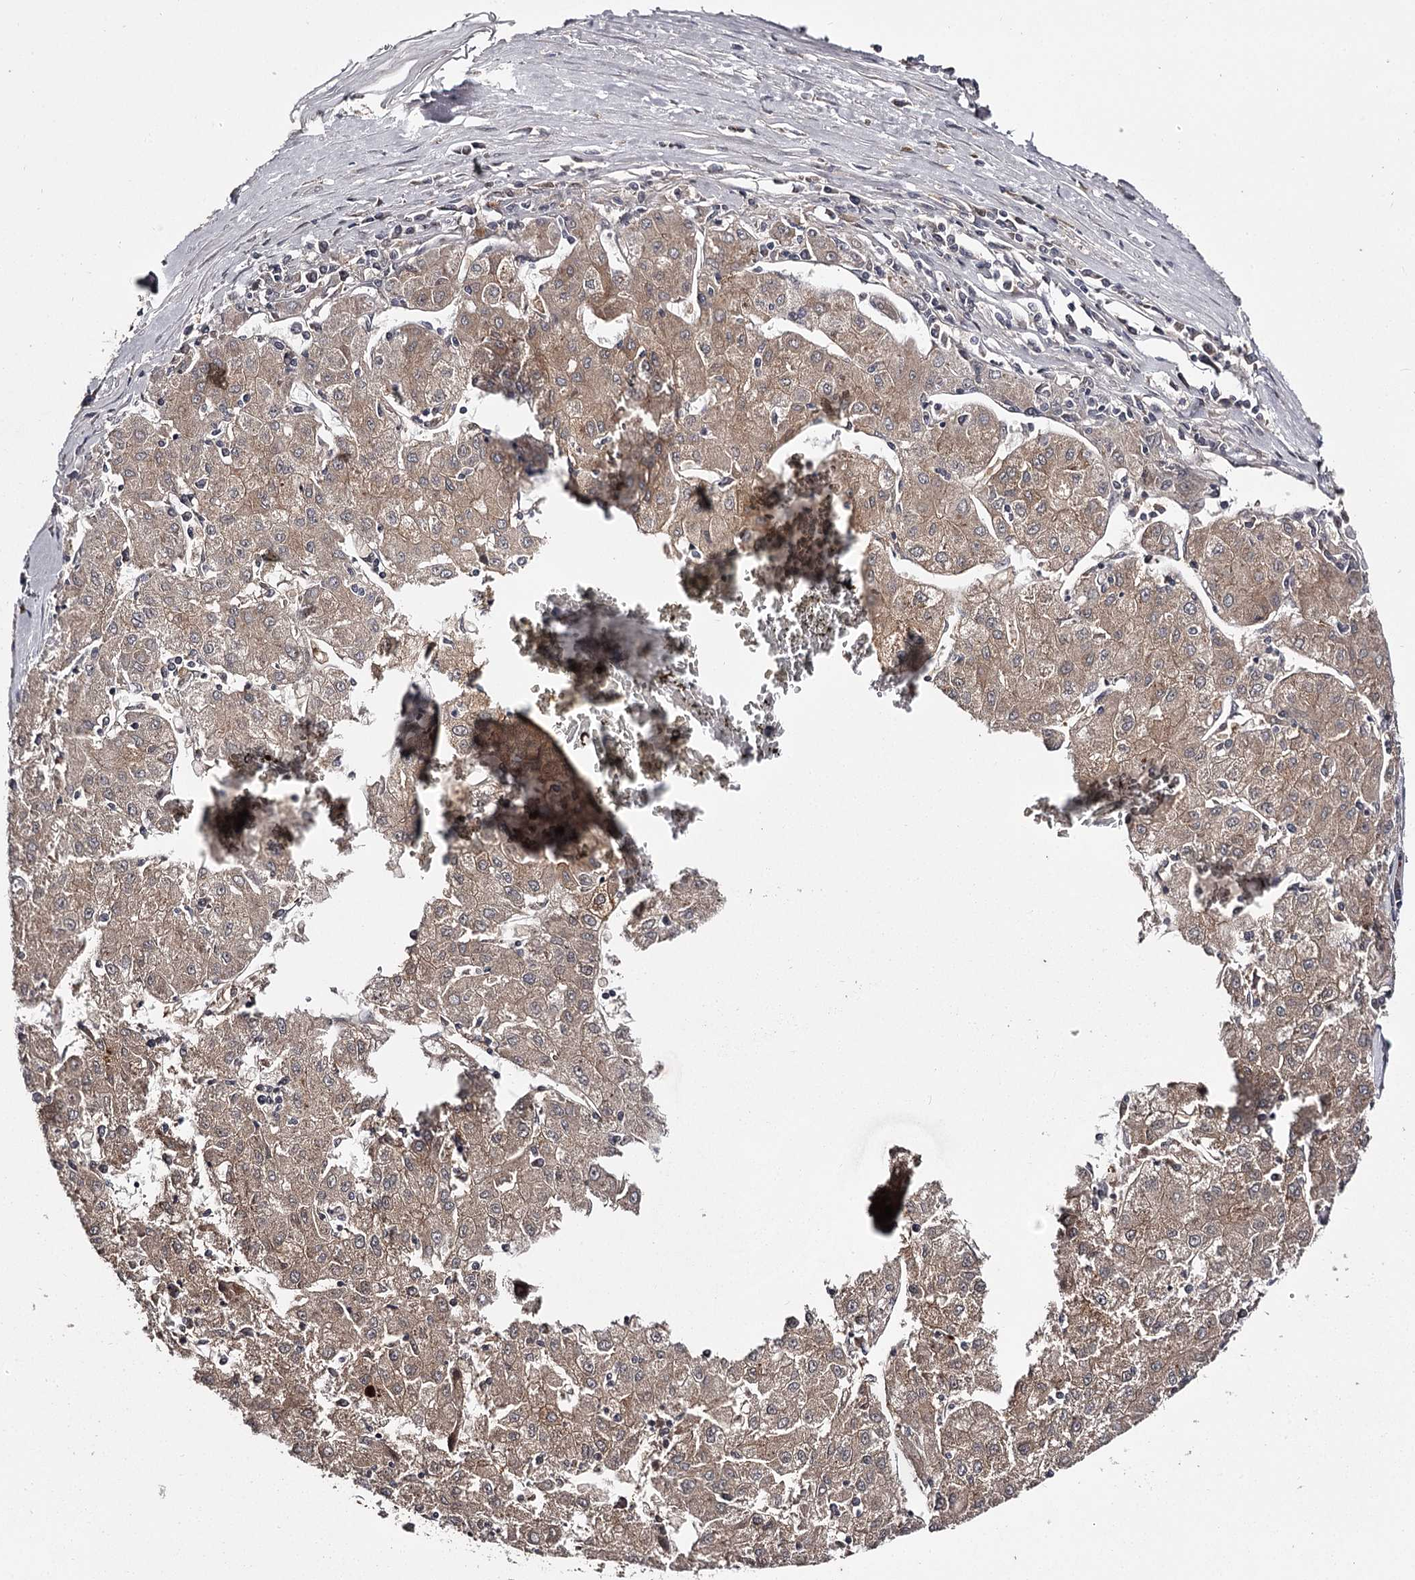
{"staining": {"intensity": "weak", "quantity": "25%-75%", "location": "cytoplasmic/membranous"}, "tissue": "liver cancer", "cell_type": "Tumor cells", "image_type": "cancer", "snomed": [{"axis": "morphology", "description": "Carcinoma, Hepatocellular, NOS"}, {"axis": "topography", "description": "Liver"}], "caption": "Protein positivity by immunohistochemistry exhibits weak cytoplasmic/membranous positivity in about 25%-75% of tumor cells in liver hepatocellular carcinoma.", "gene": "SLC32A1", "patient": {"sex": "male", "age": 72}}